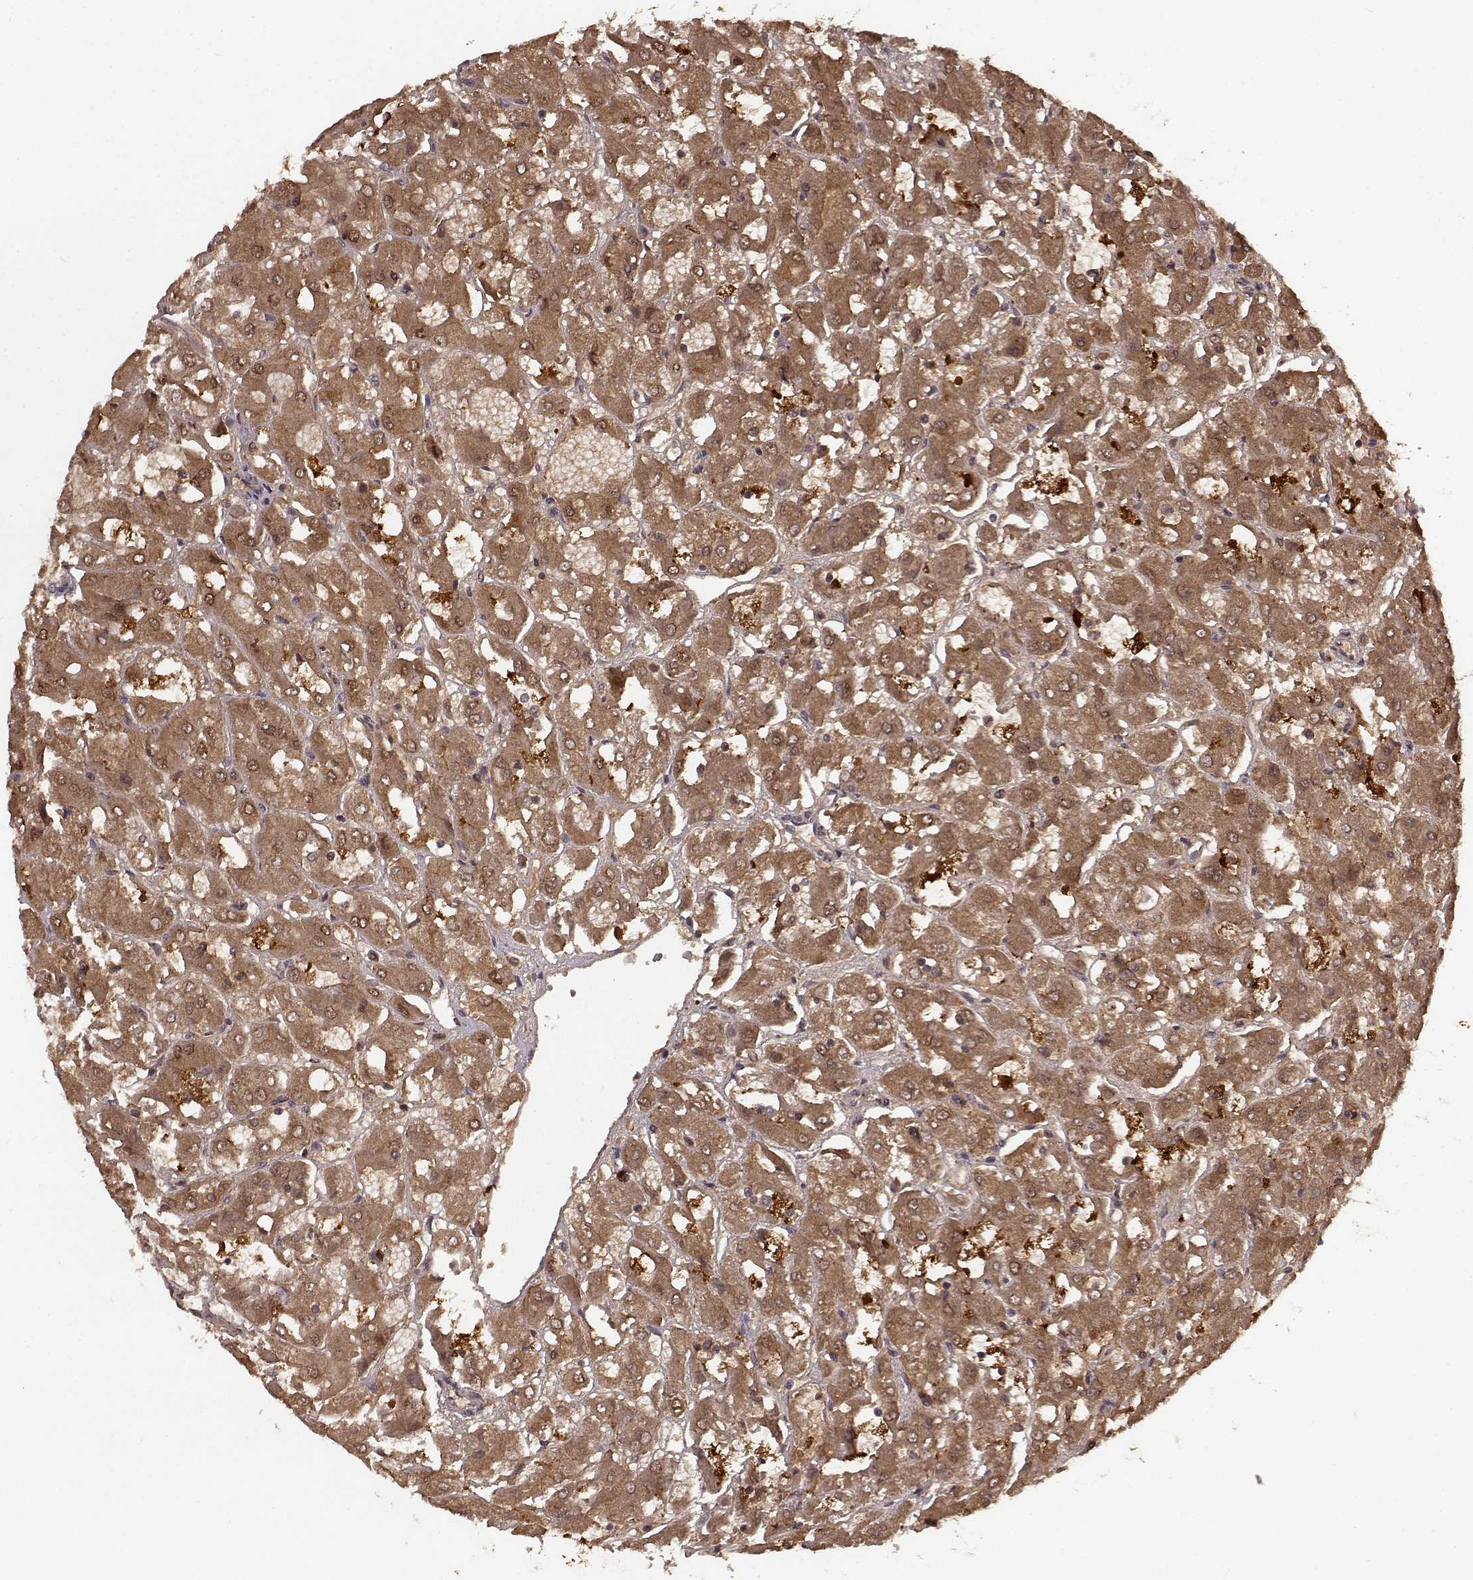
{"staining": {"intensity": "moderate", "quantity": ">75%", "location": "cytoplasmic/membranous"}, "tissue": "renal cancer", "cell_type": "Tumor cells", "image_type": "cancer", "snomed": [{"axis": "morphology", "description": "Adenocarcinoma, NOS"}, {"axis": "topography", "description": "Kidney"}], "caption": "Immunohistochemistry image of neoplastic tissue: human renal cancer stained using immunohistochemistry (IHC) demonstrates medium levels of moderate protein expression localized specifically in the cytoplasmic/membranous of tumor cells, appearing as a cytoplasmic/membranous brown color.", "gene": "GSS", "patient": {"sex": "male", "age": 72}}